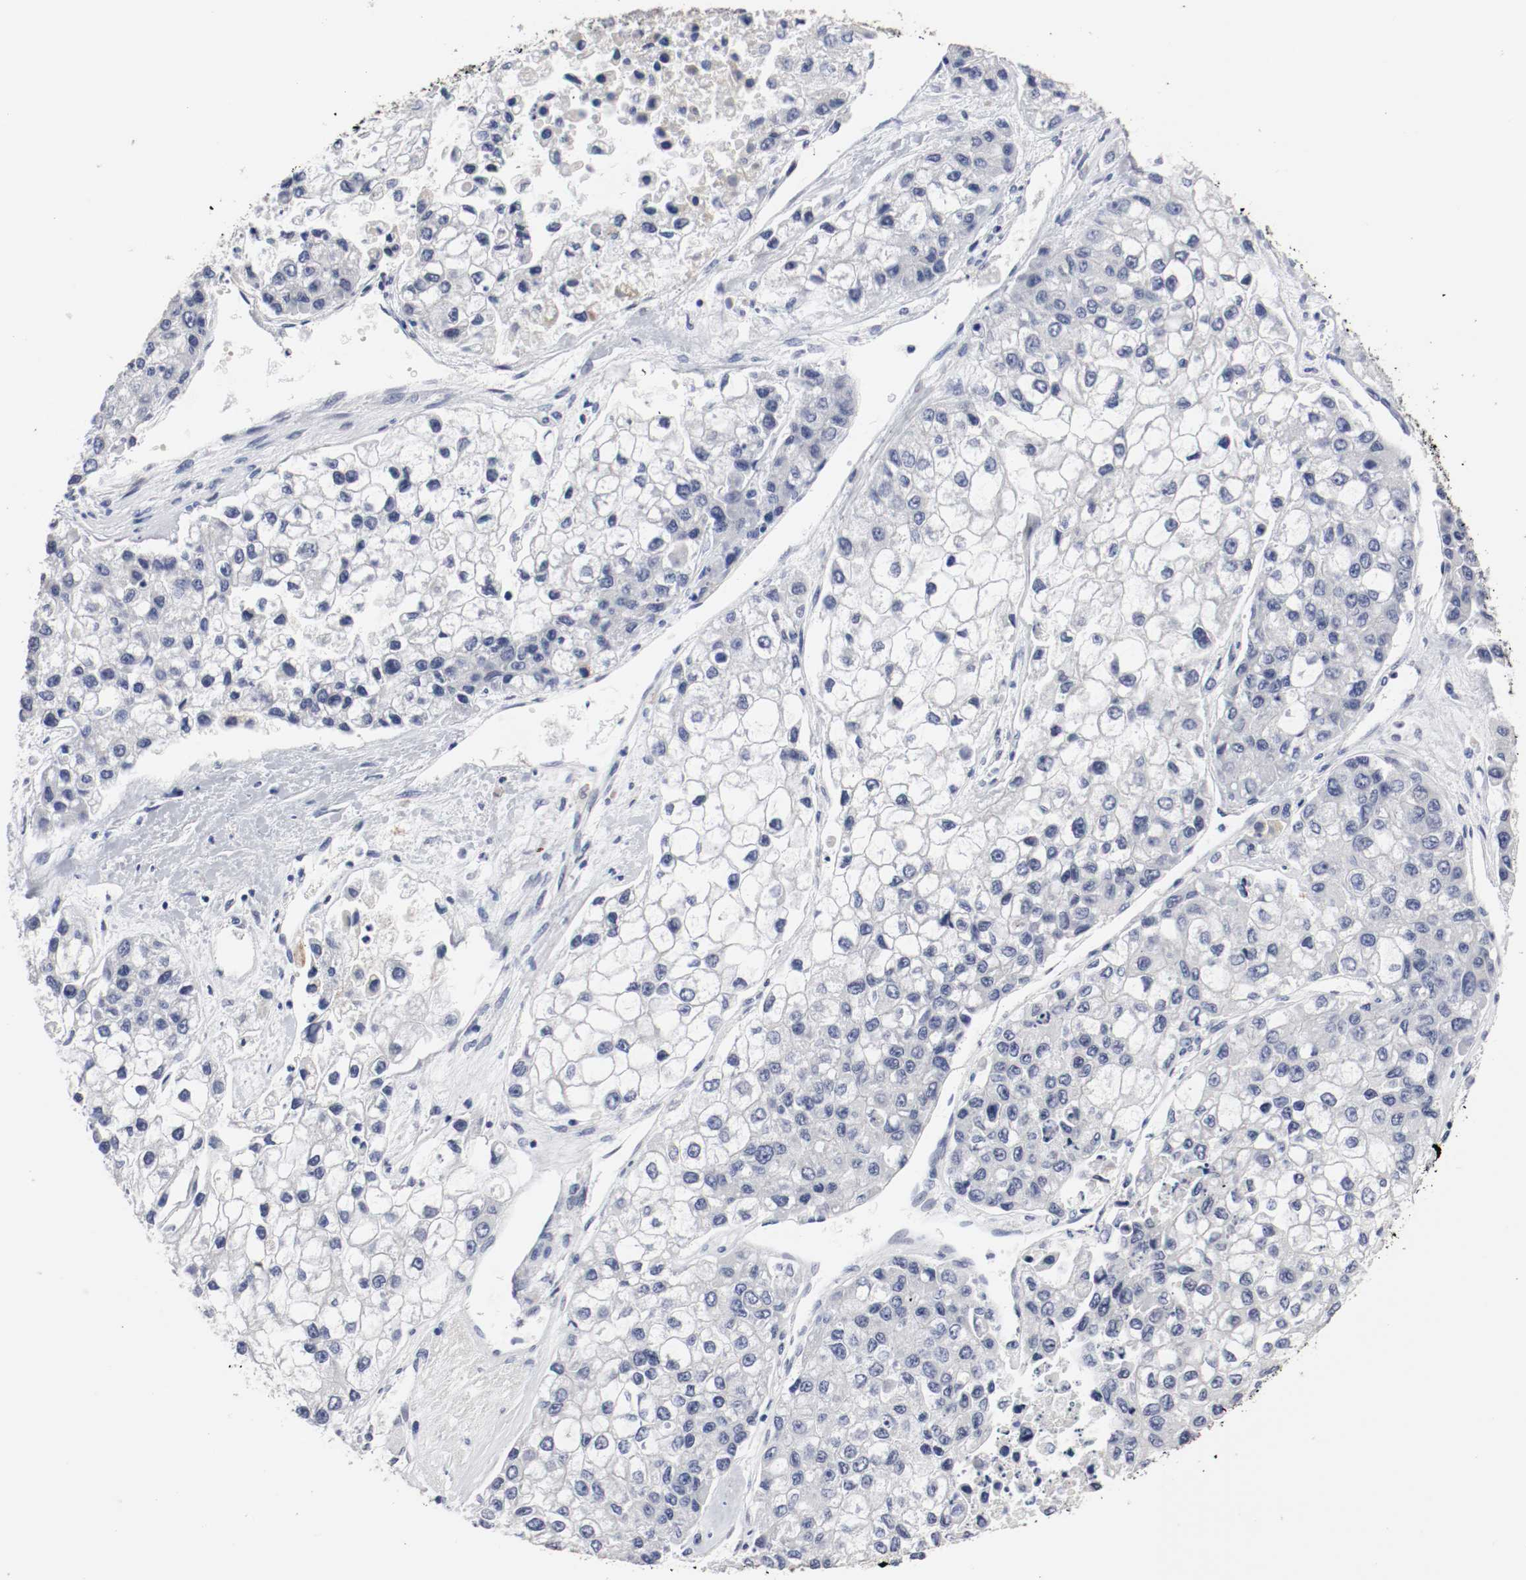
{"staining": {"intensity": "negative", "quantity": "none", "location": "none"}, "tissue": "liver cancer", "cell_type": "Tumor cells", "image_type": "cancer", "snomed": [{"axis": "morphology", "description": "Carcinoma, Hepatocellular, NOS"}, {"axis": "topography", "description": "Liver"}], "caption": "A high-resolution photomicrograph shows immunohistochemistry (IHC) staining of liver cancer (hepatocellular carcinoma), which demonstrates no significant expression in tumor cells.", "gene": "KIT", "patient": {"sex": "female", "age": 66}}